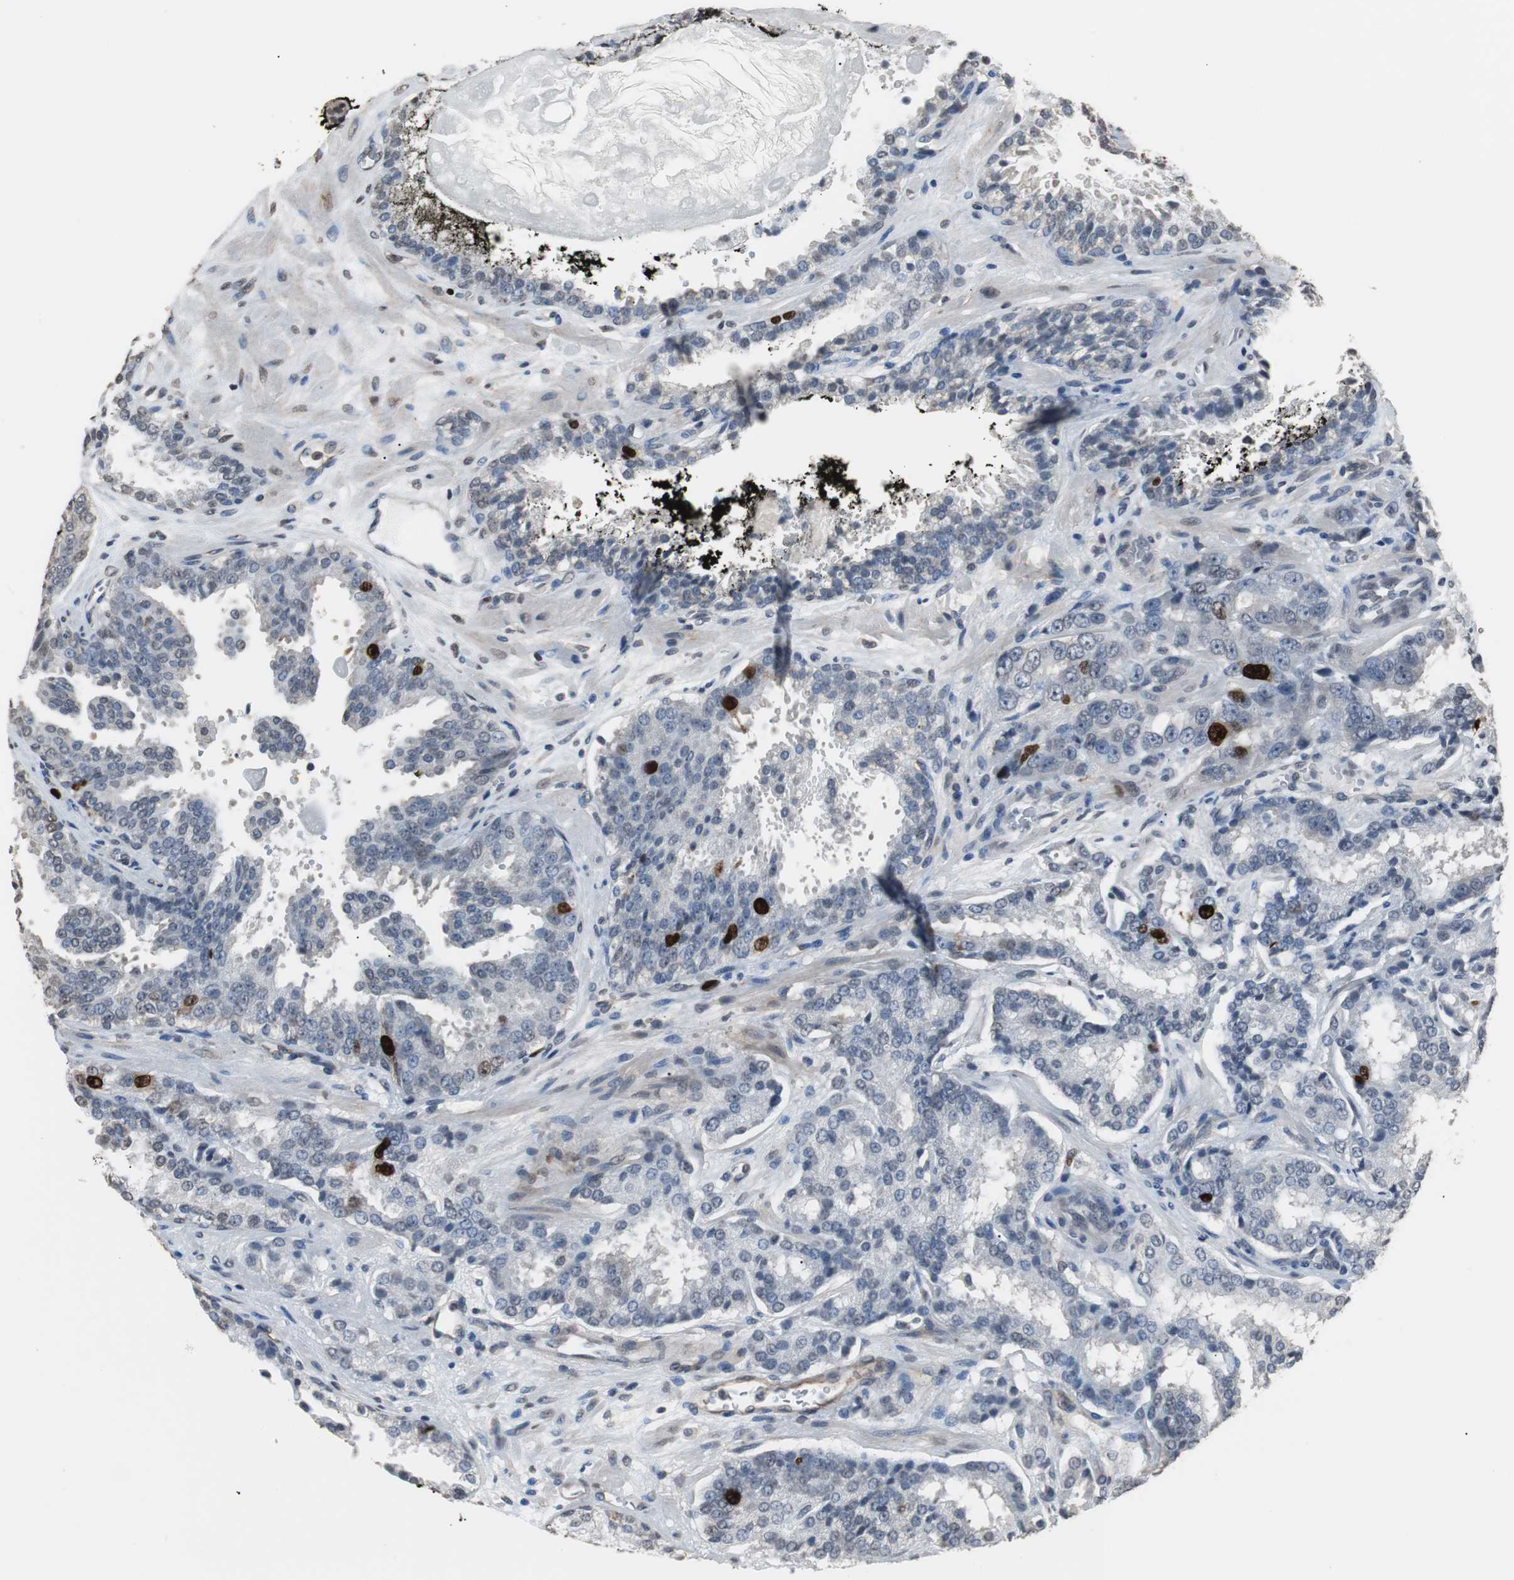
{"staining": {"intensity": "strong", "quantity": "<25%", "location": "nuclear"}, "tissue": "prostate cancer", "cell_type": "Tumor cells", "image_type": "cancer", "snomed": [{"axis": "morphology", "description": "Adenocarcinoma, High grade"}, {"axis": "topography", "description": "Prostate"}], "caption": "An image of prostate cancer (adenocarcinoma (high-grade)) stained for a protein displays strong nuclear brown staining in tumor cells.", "gene": "TOP2A", "patient": {"sex": "male", "age": 58}}